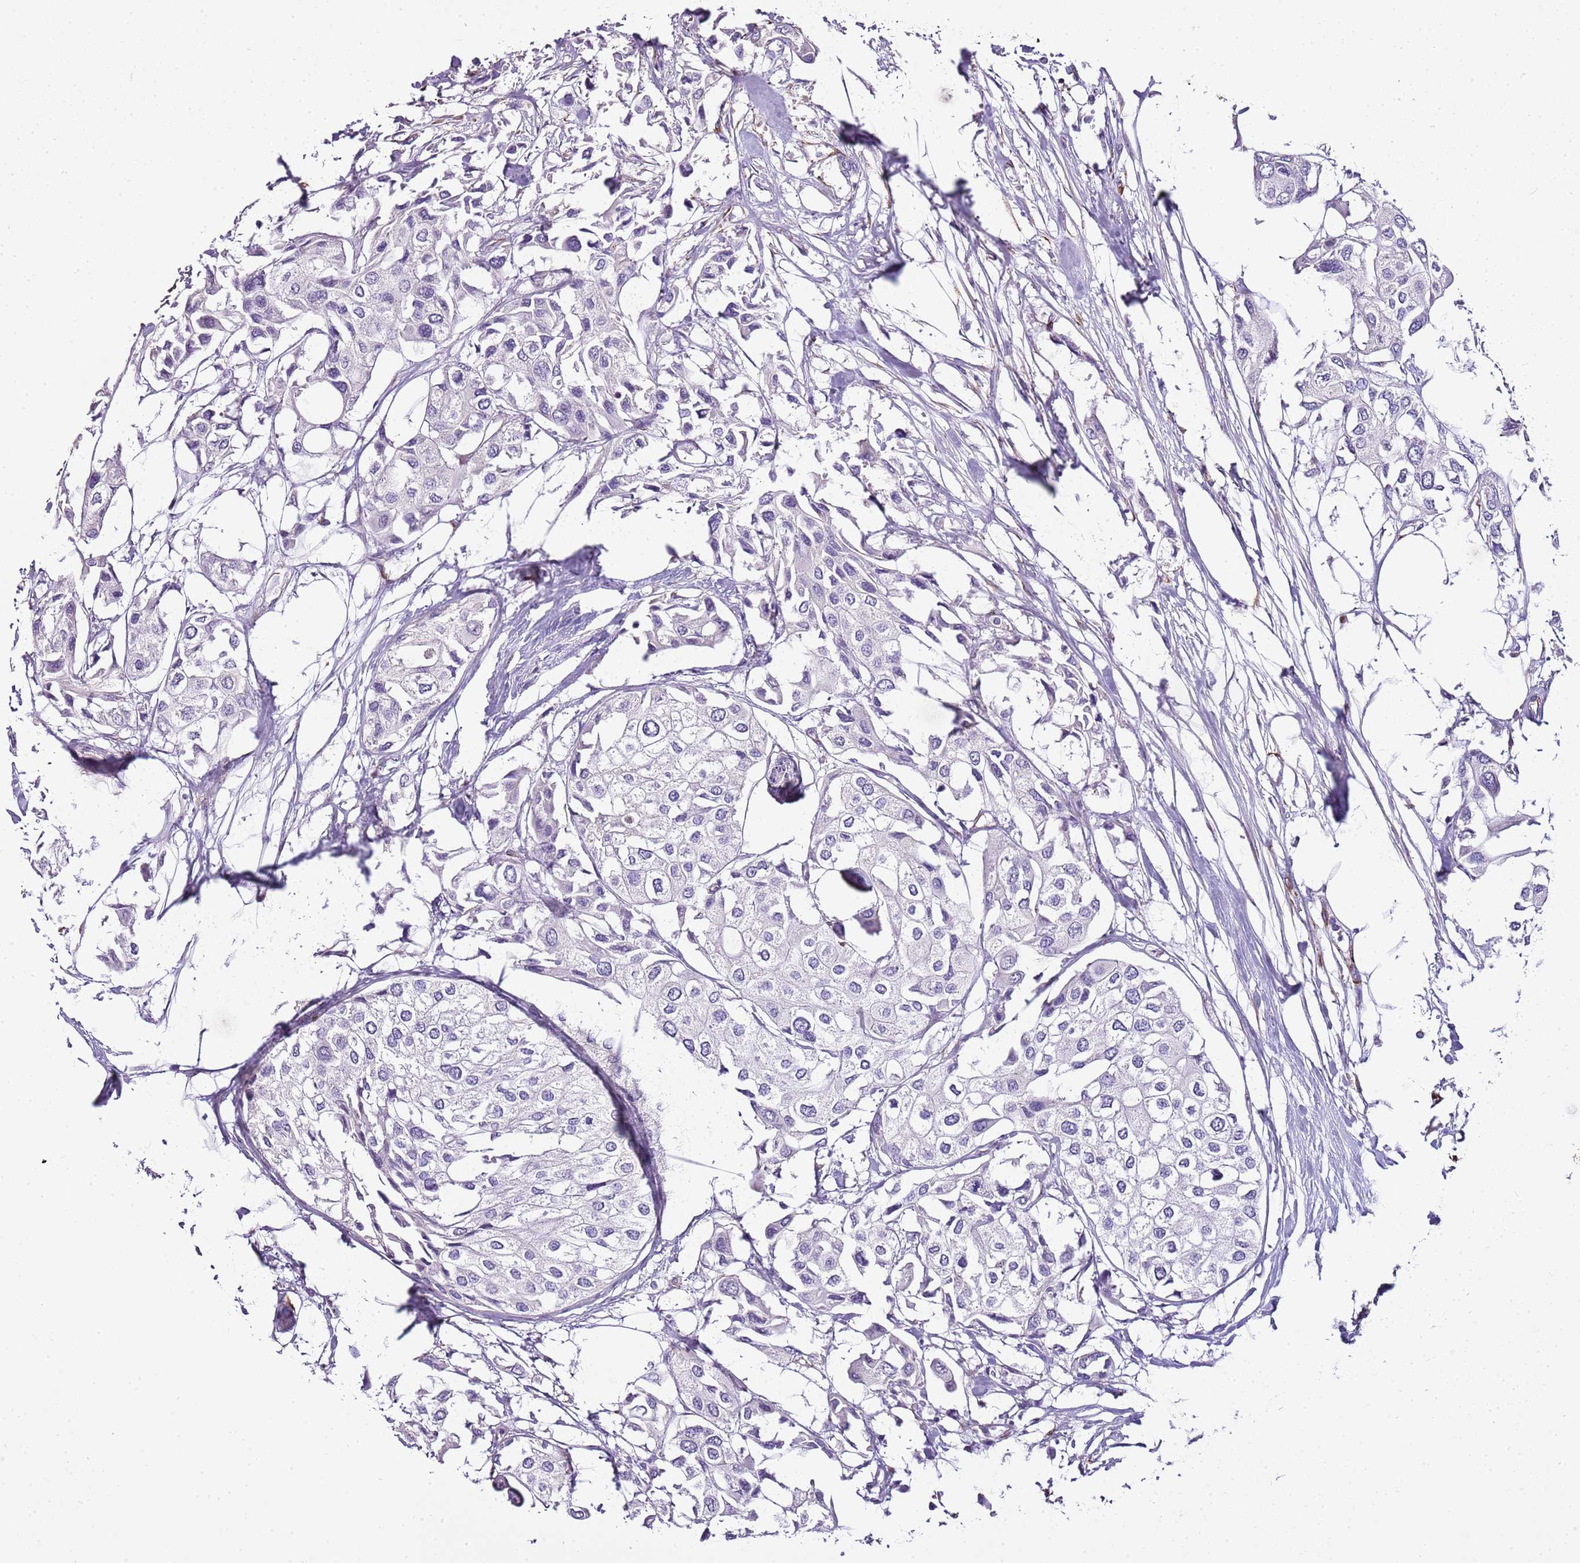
{"staining": {"intensity": "negative", "quantity": "none", "location": "none"}, "tissue": "urothelial cancer", "cell_type": "Tumor cells", "image_type": "cancer", "snomed": [{"axis": "morphology", "description": "Urothelial carcinoma, High grade"}, {"axis": "topography", "description": "Urinary bladder"}], "caption": "Micrograph shows no significant protein expression in tumor cells of urothelial cancer.", "gene": "ZNF786", "patient": {"sex": "male", "age": 64}}